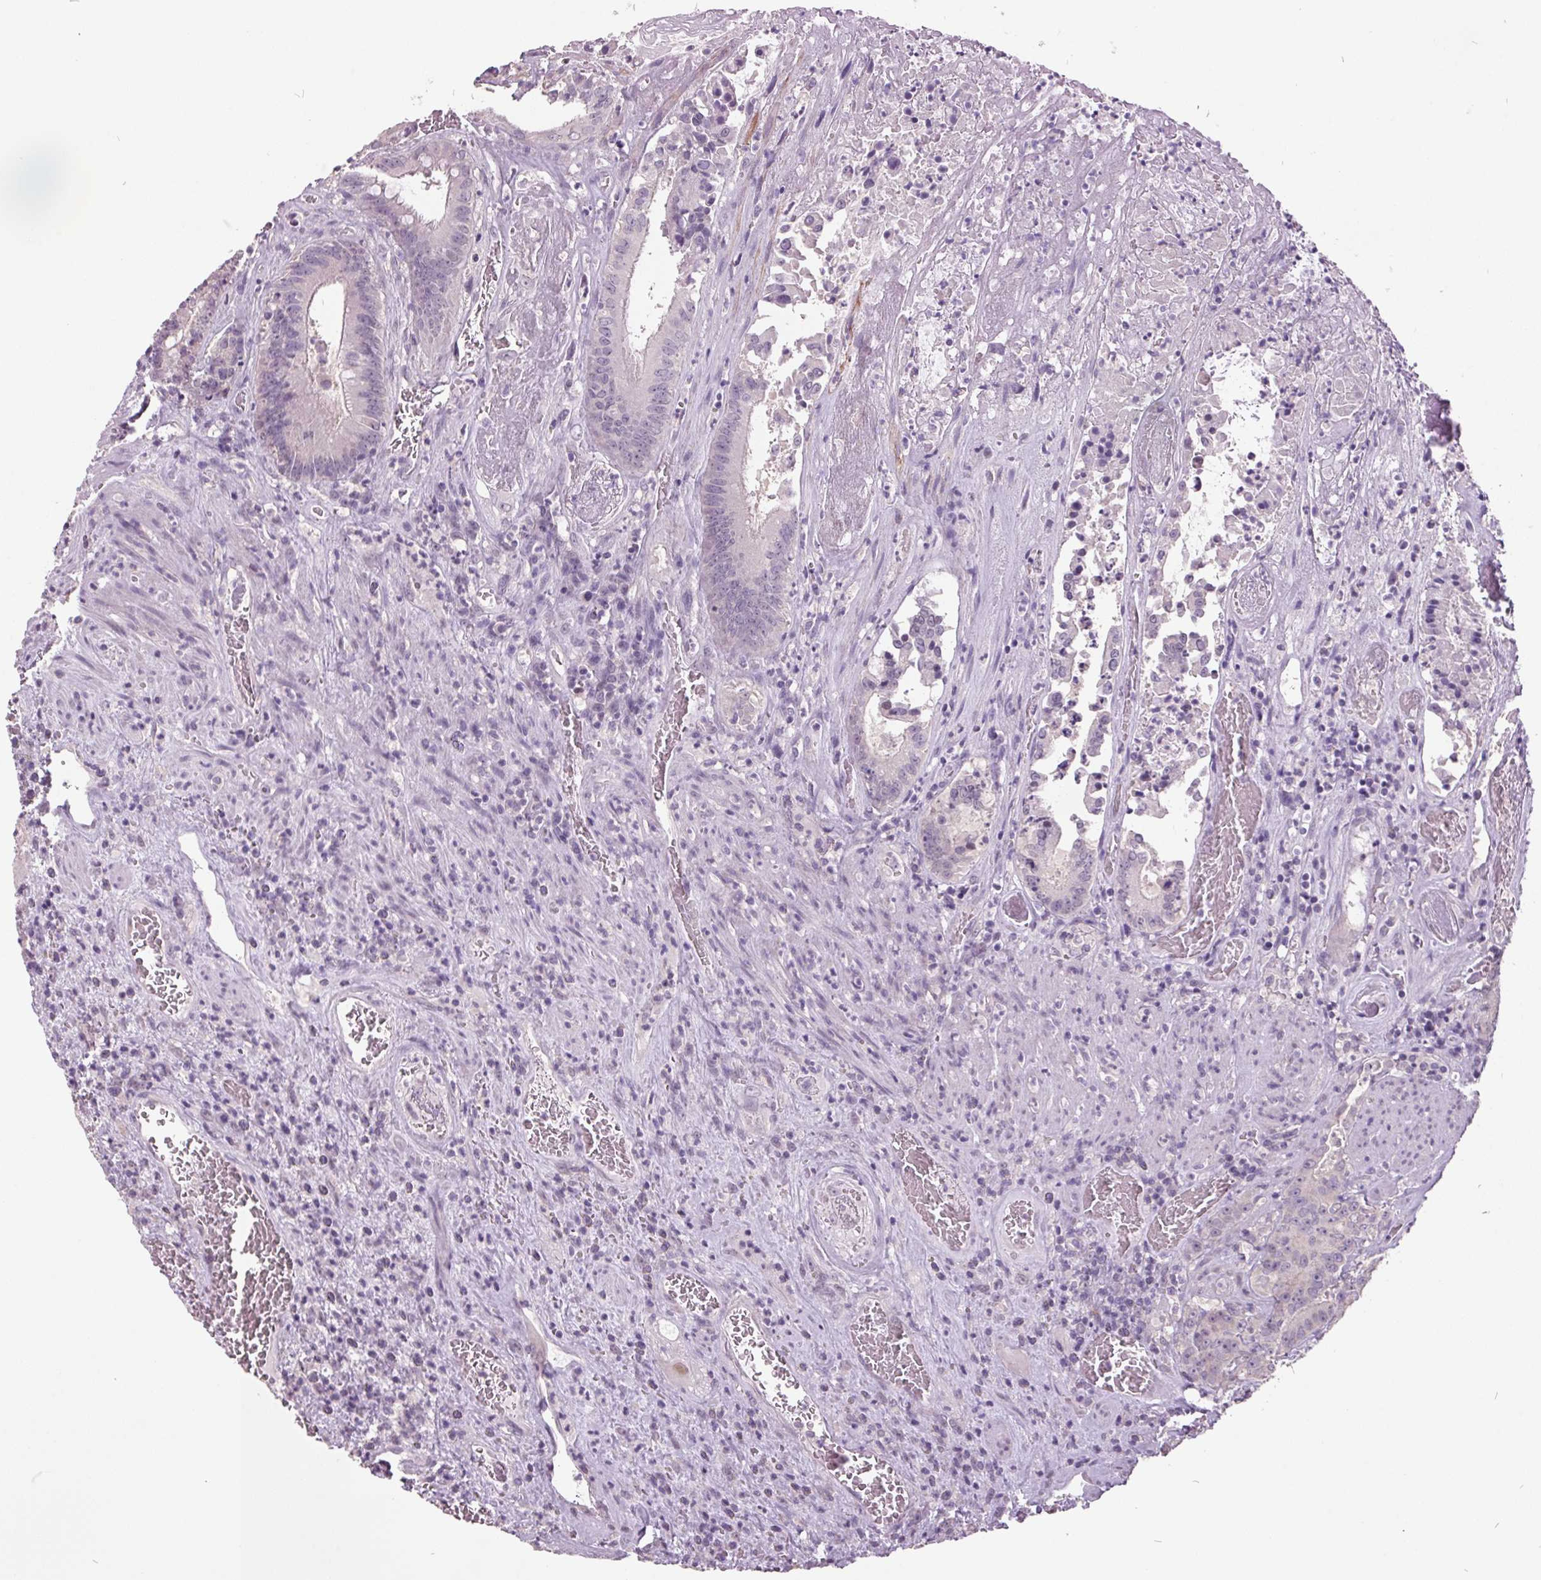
{"staining": {"intensity": "negative", "quantity": "none", "location": "none"}, "tissue": "colorectal cancer", "cell_type": "Tumor cells", "image_type": "cancer", "snomed": [{"axis": "morphology", "description": "Adenocarcinoma, NOS"}, {"axis": "topography", "description": "Rectum"}], "caption": "An immunohistochemistry photomicrograph of colorectal cancer is shown. There is no staining in tumor cells of colorectal cancer.", "gene": "C2orf16", "patient": {"sex": "female", "age": 62}}